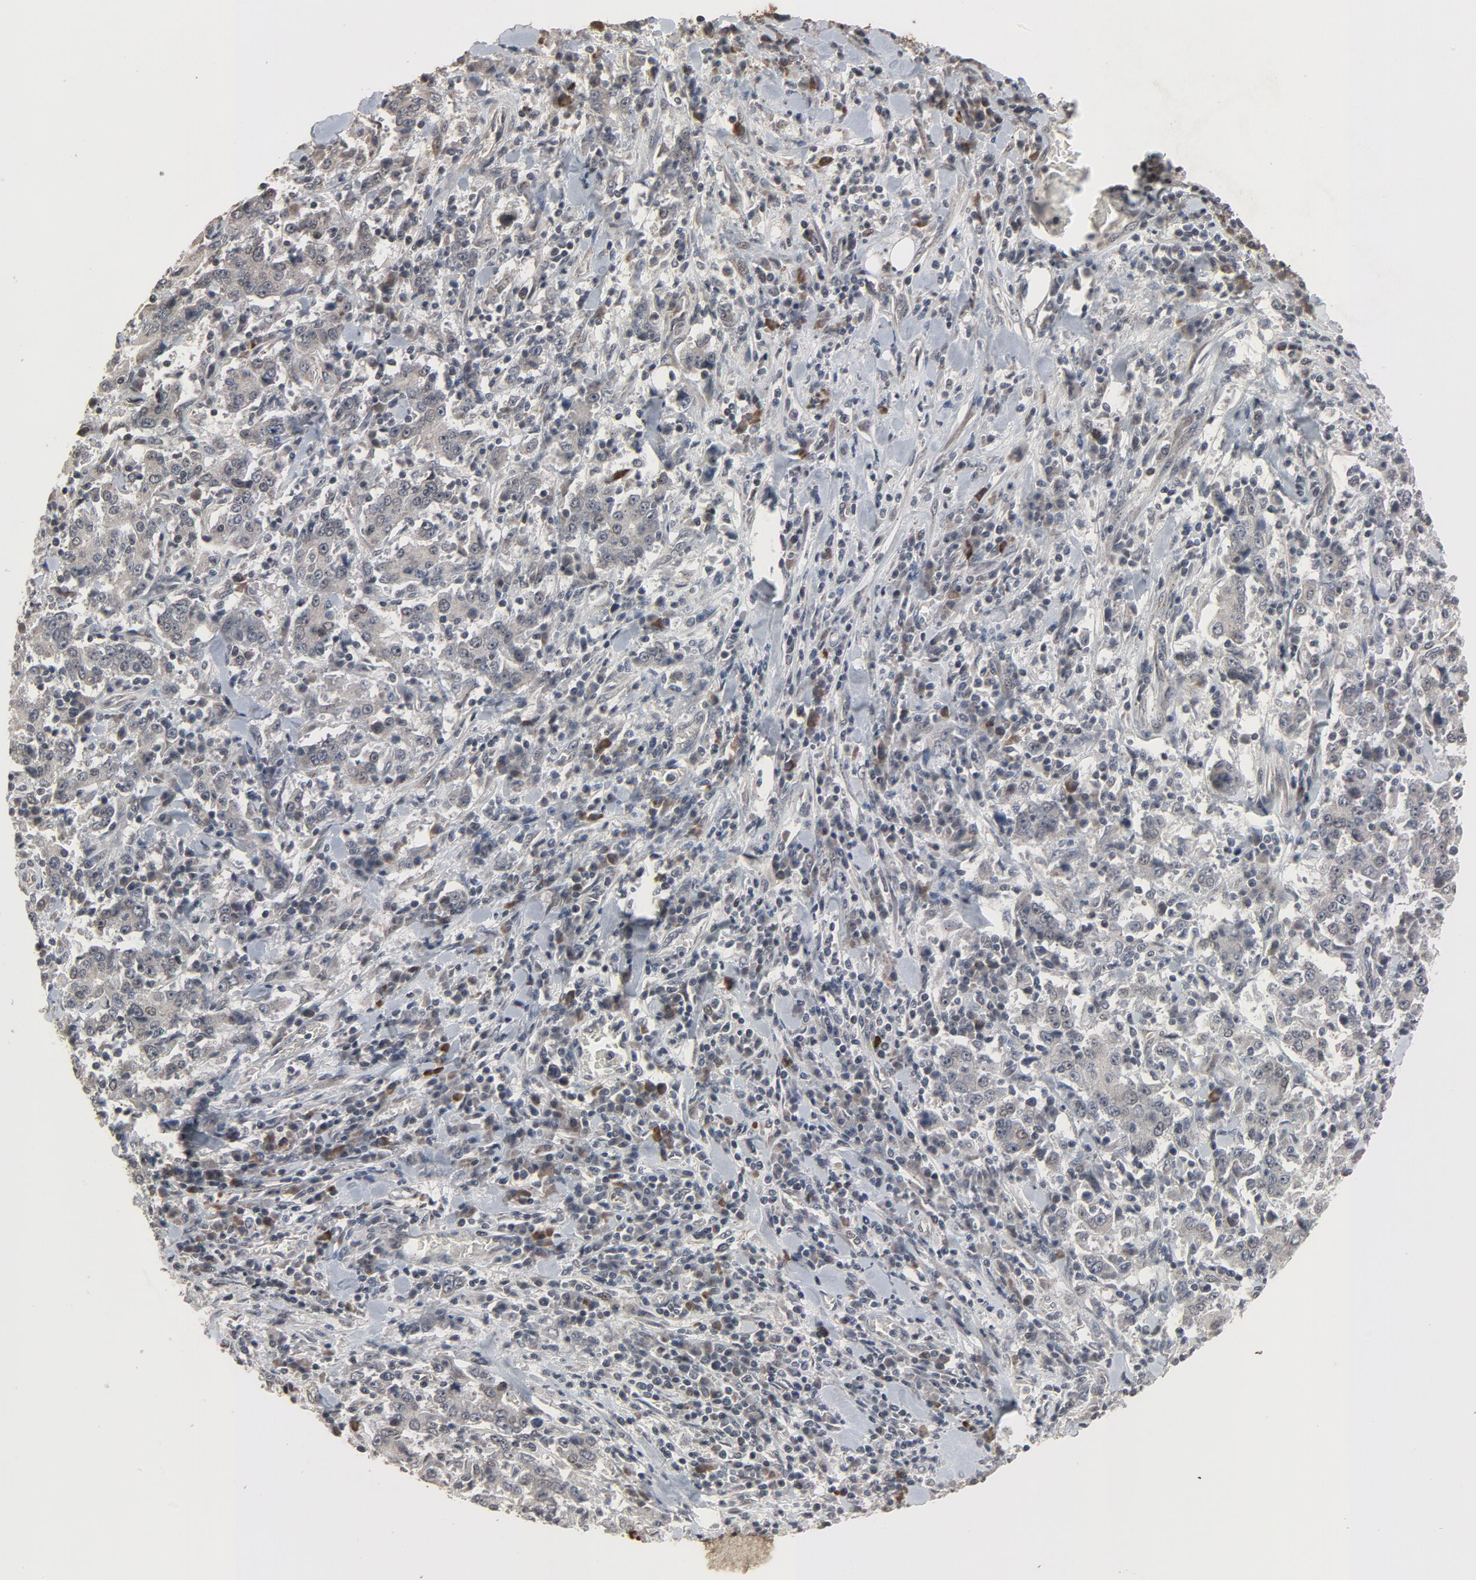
{"staining": {"intensity": "weak", "quantity": "<25%", "location": "cytoplasmic/membranous,nuclear"}, "tissue": "stomach cancer", "cell_type": "Tumor cells", "image_type": "cancer", "snomed": [{"axis": "morphology", "description": "Normal tissue, NOS"}, {"axis": "morphology", "description": "Adenocarcinoma, NOS"}, {"axis": "topography", "description": "Stomach, upper"}, {"axis": "topography", "description": "Stomach"}], "caption": "Protein analysis of stomach cancer (adenocarcinoma) reveals no significant expression in tumor cells.", "gene": "POM121", "patient": {"sex": "male", "age": 59}}